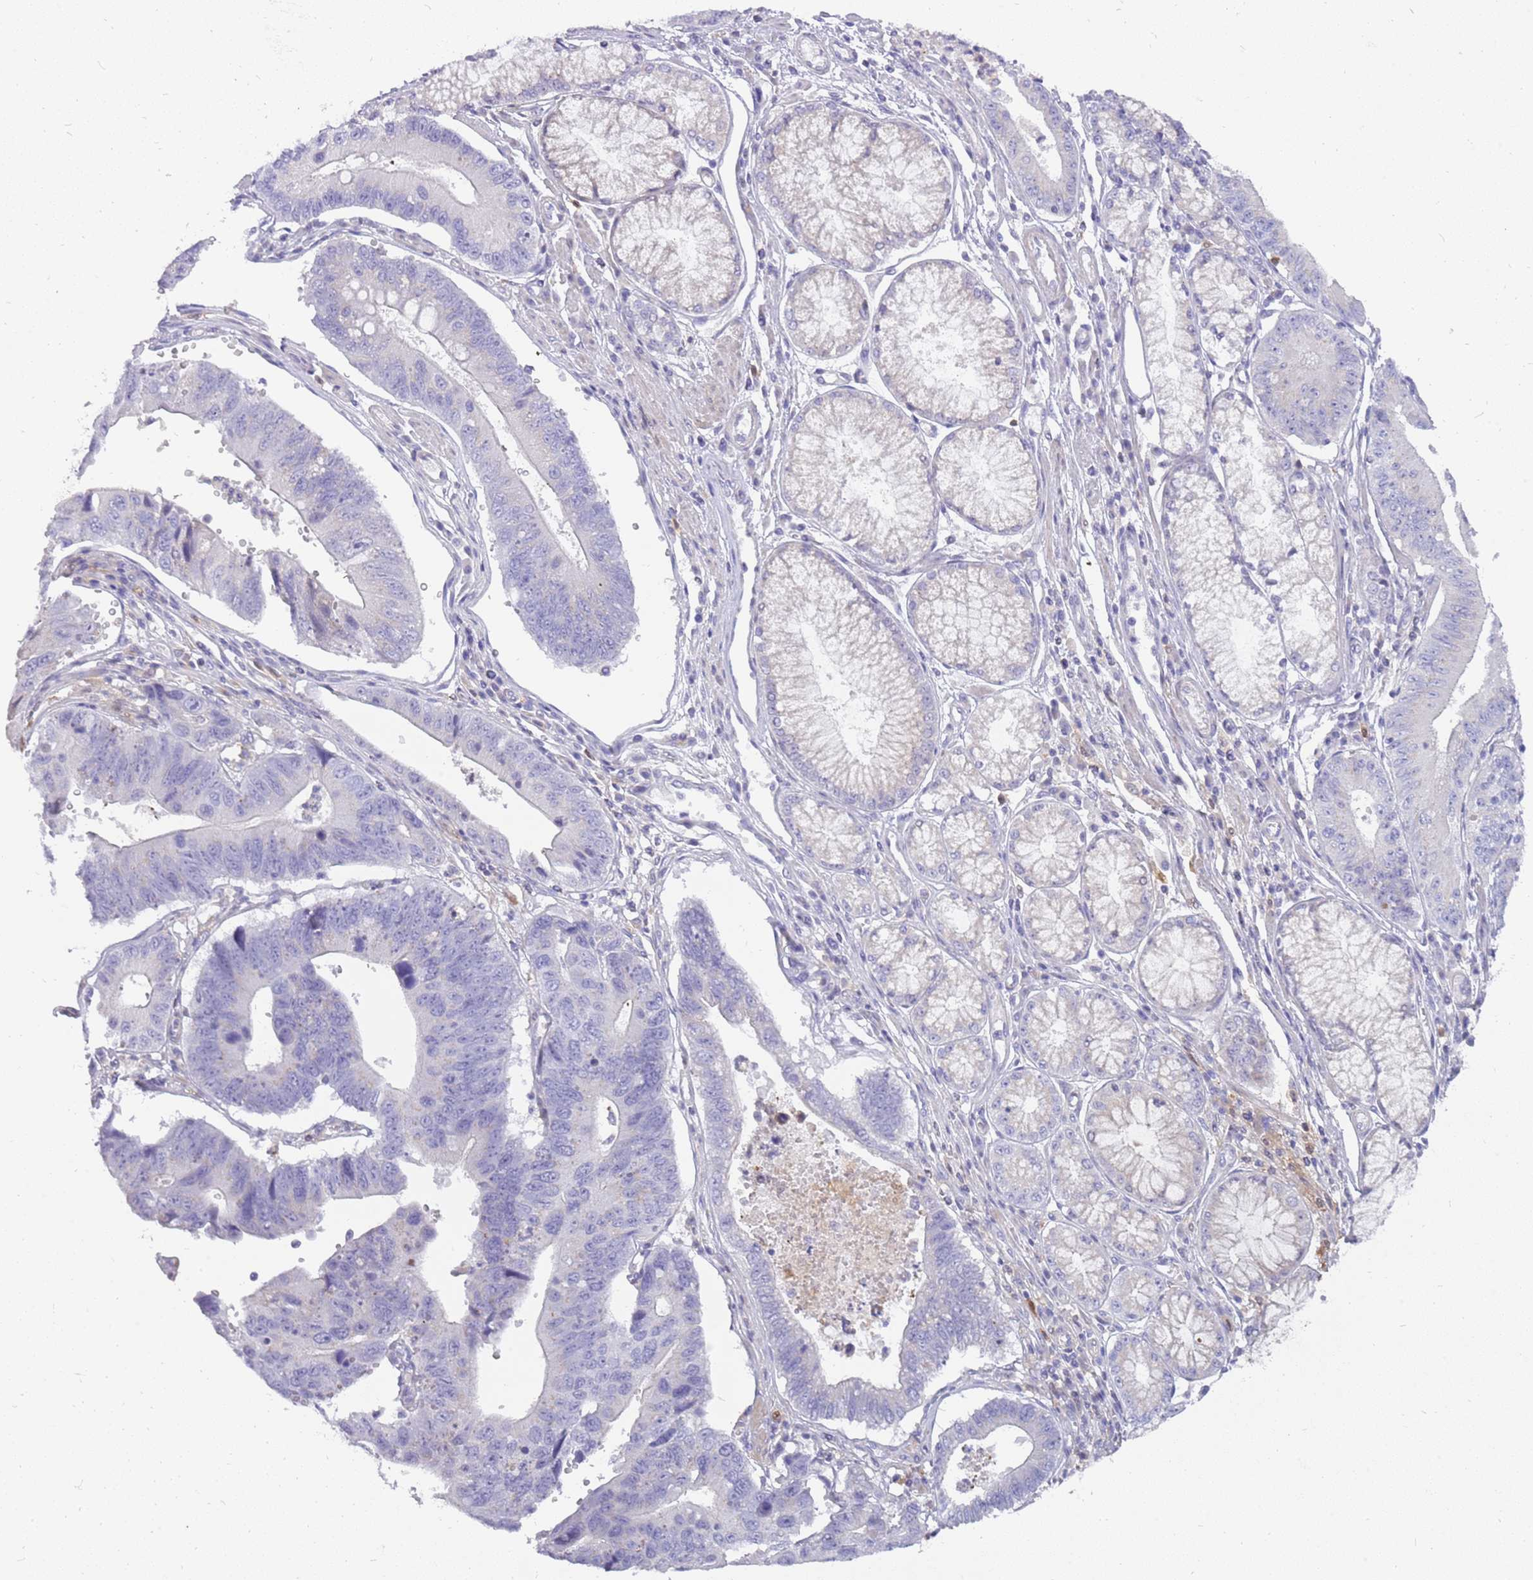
{"staining": {"intensity": "negative", "quantity": "none", "location": "none"}, "tissue": "stomach cancer", "cell_type": "Tumor cells", "image_type": "cancer", "snomed": [{"axis": "morphology", "description": "Adenocarcinoma, NOS"}, {"axis": "topography", "description": "Stomach"}], "caption": "Image shows no protein staining in tumor cells of stomach cancer (adenocarcinoma) tissue.", "gene": "DIPK1C", "patient": {"sex": "male", "age": 59}}